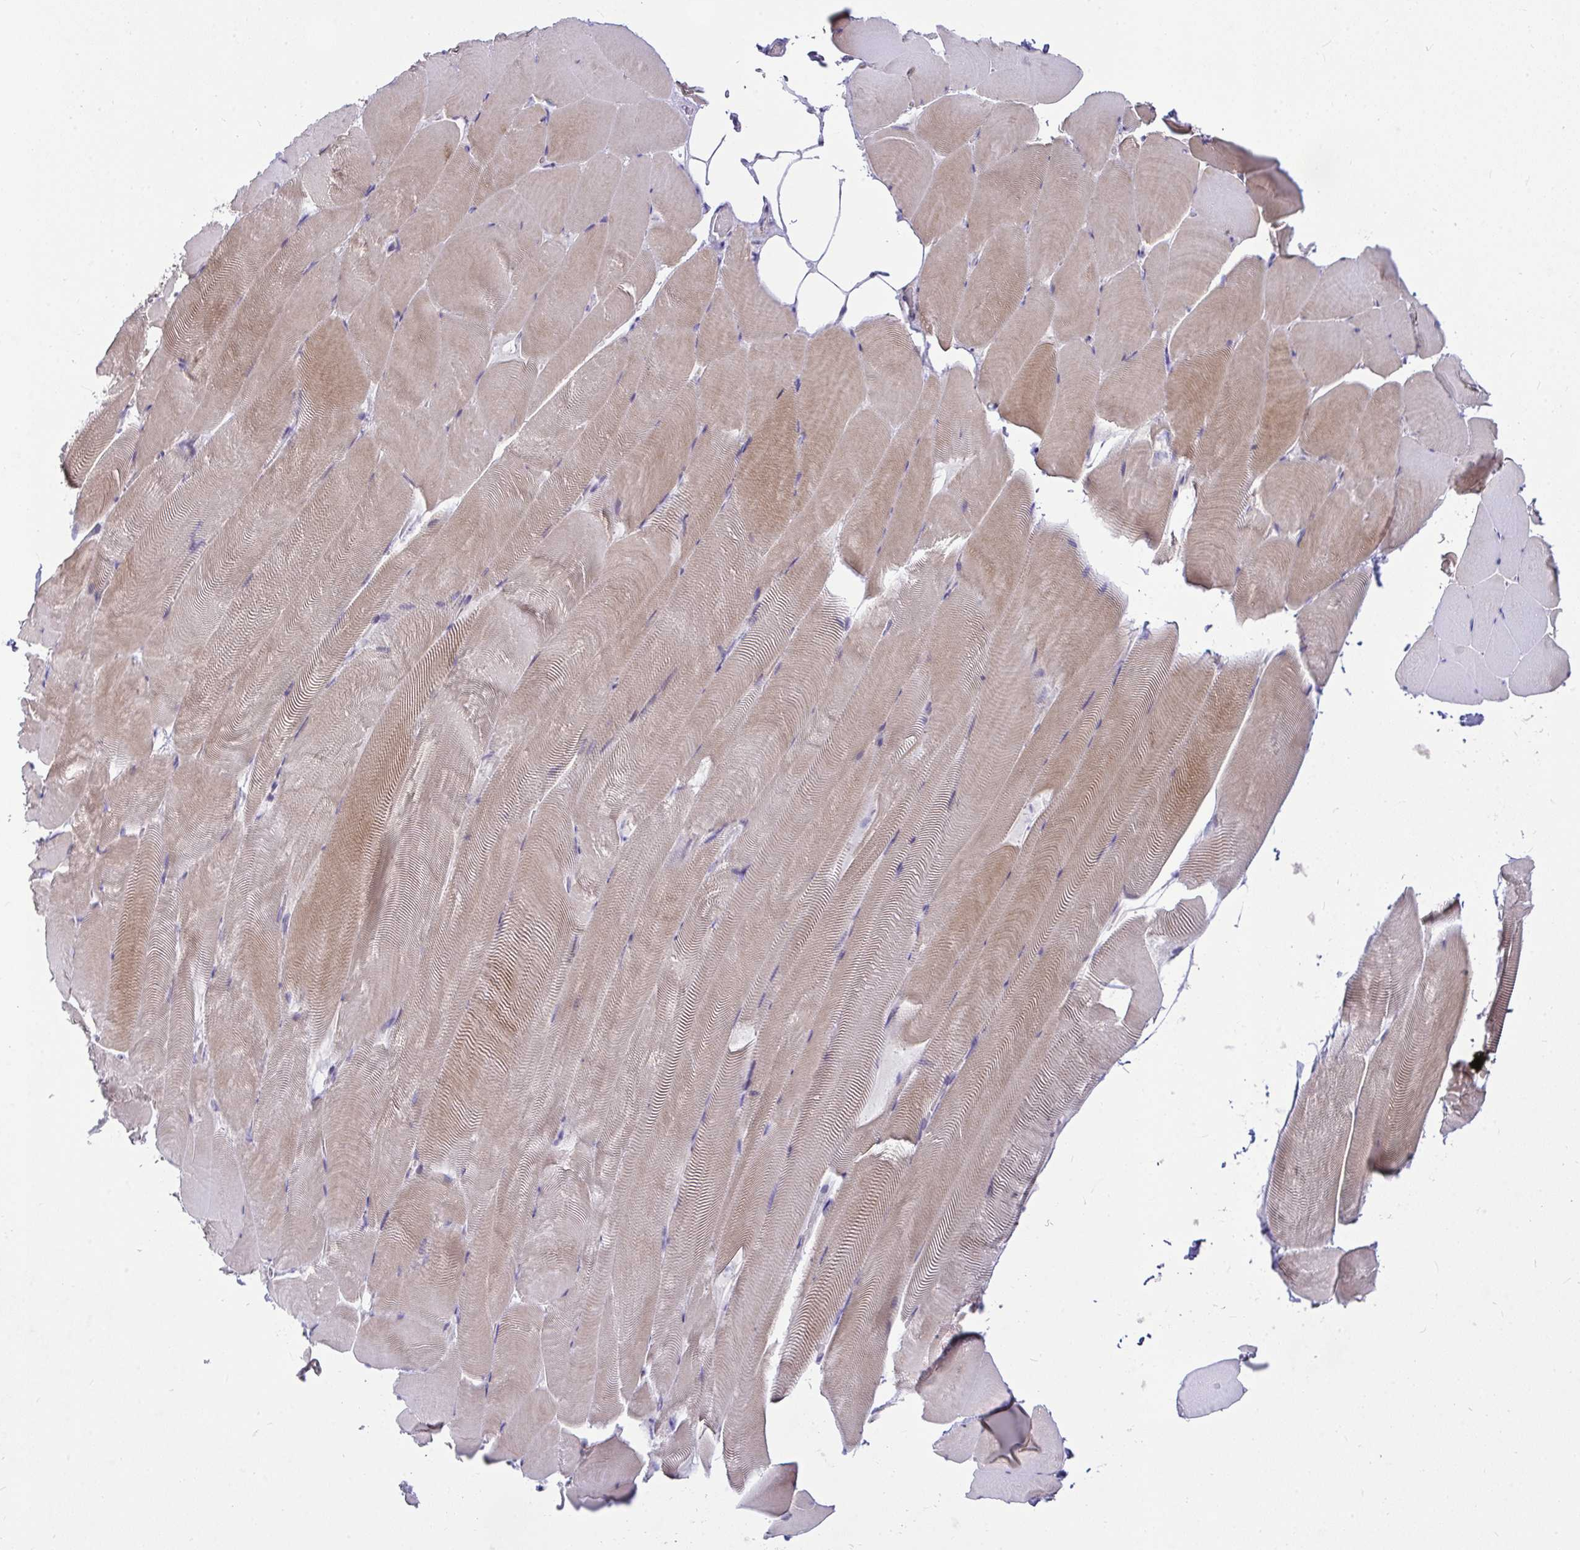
{"staining": {"intensity": "weak", "quantity": "25%-75%", "location": "cytoplasmic/membranous"}, "tissue": "skeletal muscle", "cell_type": "Myocytes", "image_type": "normal", "snomed": [{"axis": "morphology", "description": "Normal tissue, NOS"}, {"axis": "topography", "description": "Skeletal muscle"}], "caption": "Brown immunohistochemical staining in normal skeletal muscle reveals weak cytoplasmic/membranous expression in approximately 25%-75% of myocytes.", "gene": "CEP63", "patient": {"sex": "female", "age": 64}}